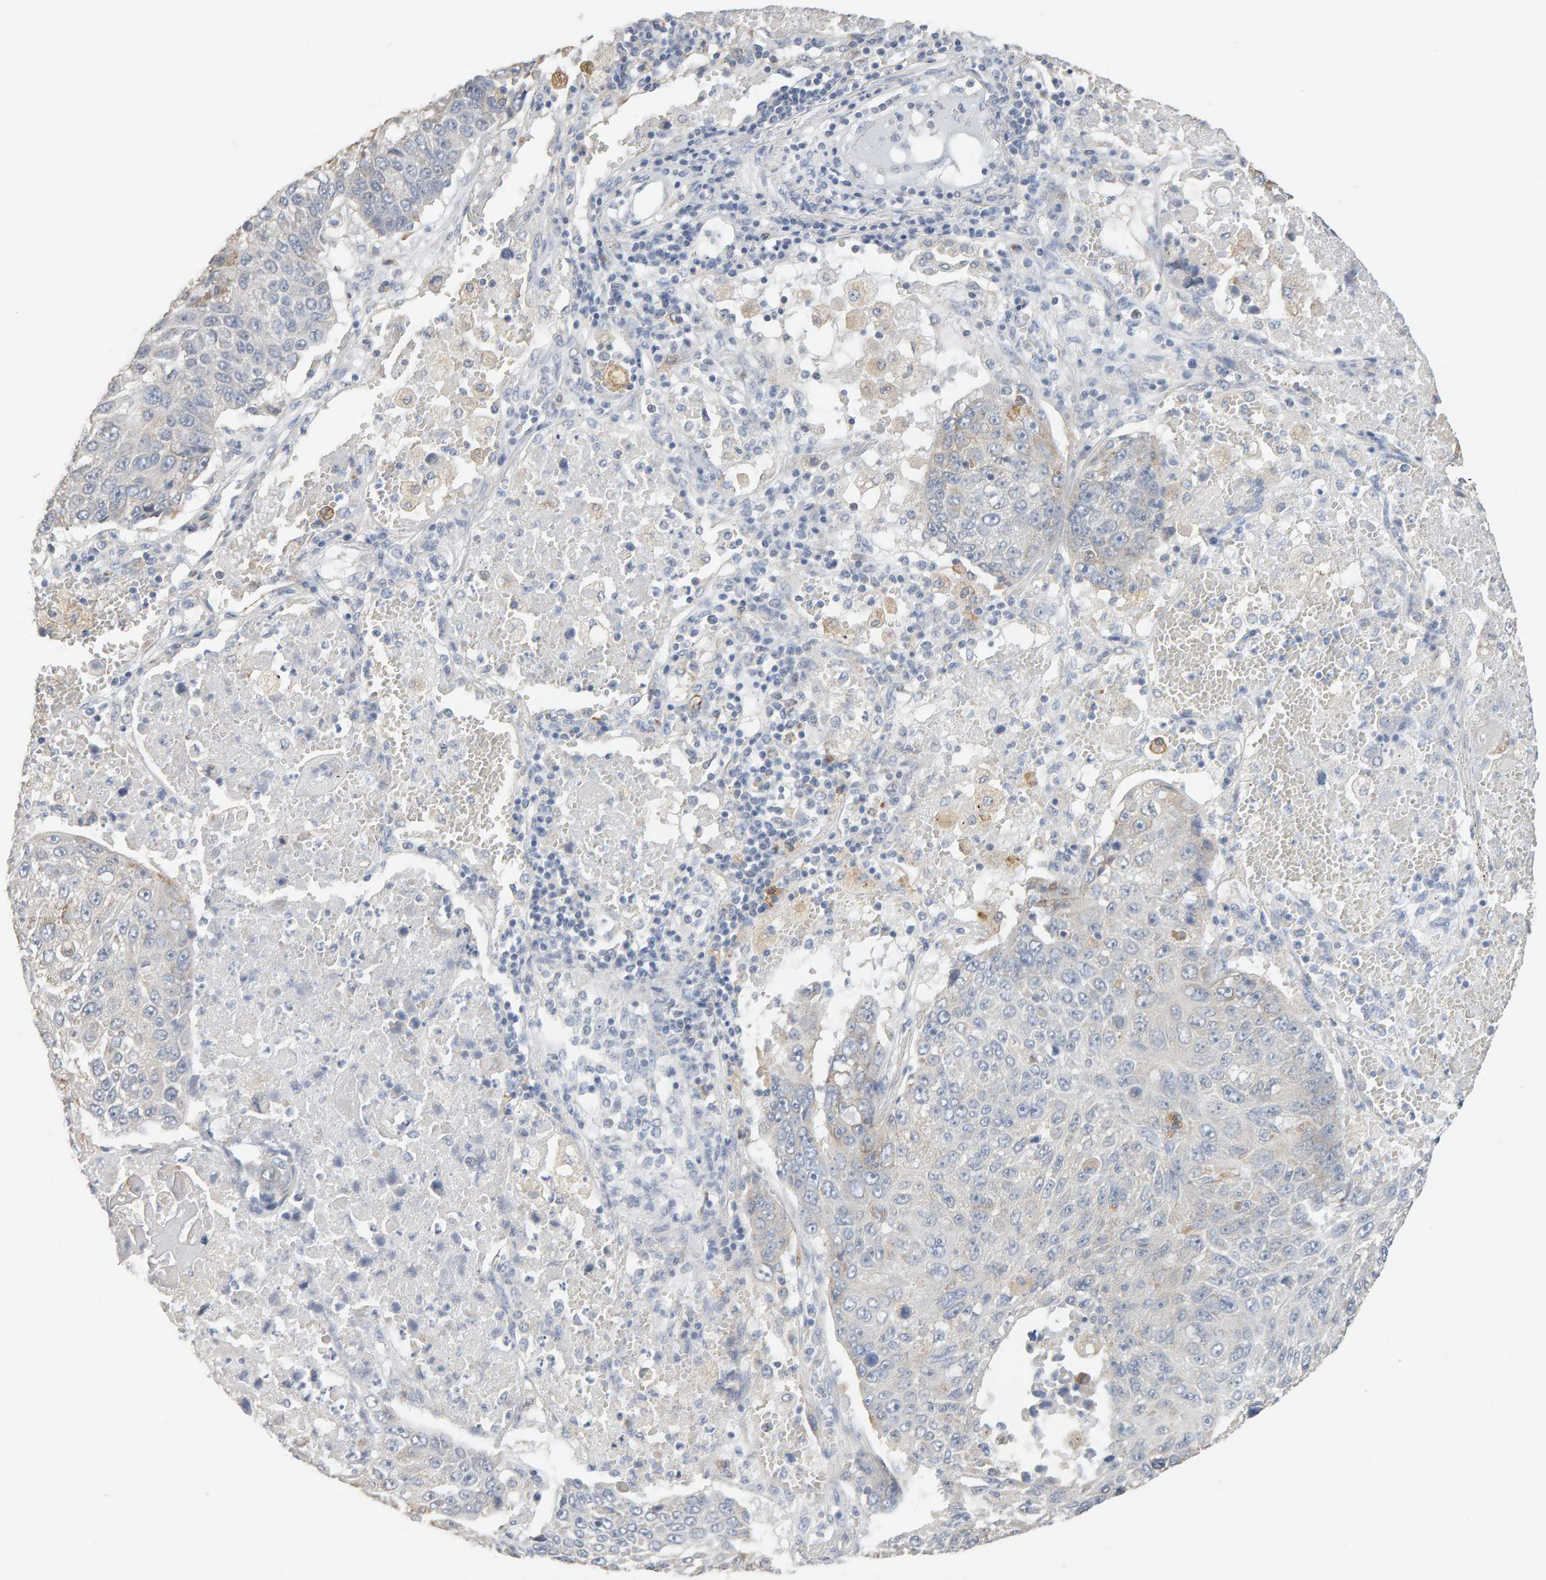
{"staining": {"intensity": "negative", "quantity": "none", "location": "none"}, "tissue": "lung cancer", "cell_type": "Tumor cells", "image_type": "cancer", "snomed": [{"axis": "morphology", "description": "Squamous cell carcinoma, NOS"}, {"axis": "topography", "description": "Lung"}], "caption": "An IHC micrograph of lung cancer is shown. There is no staining in tumor cells of lung cancer.", "gene": "SGPL1", "patient": {"sex": "male", "age": 61}}